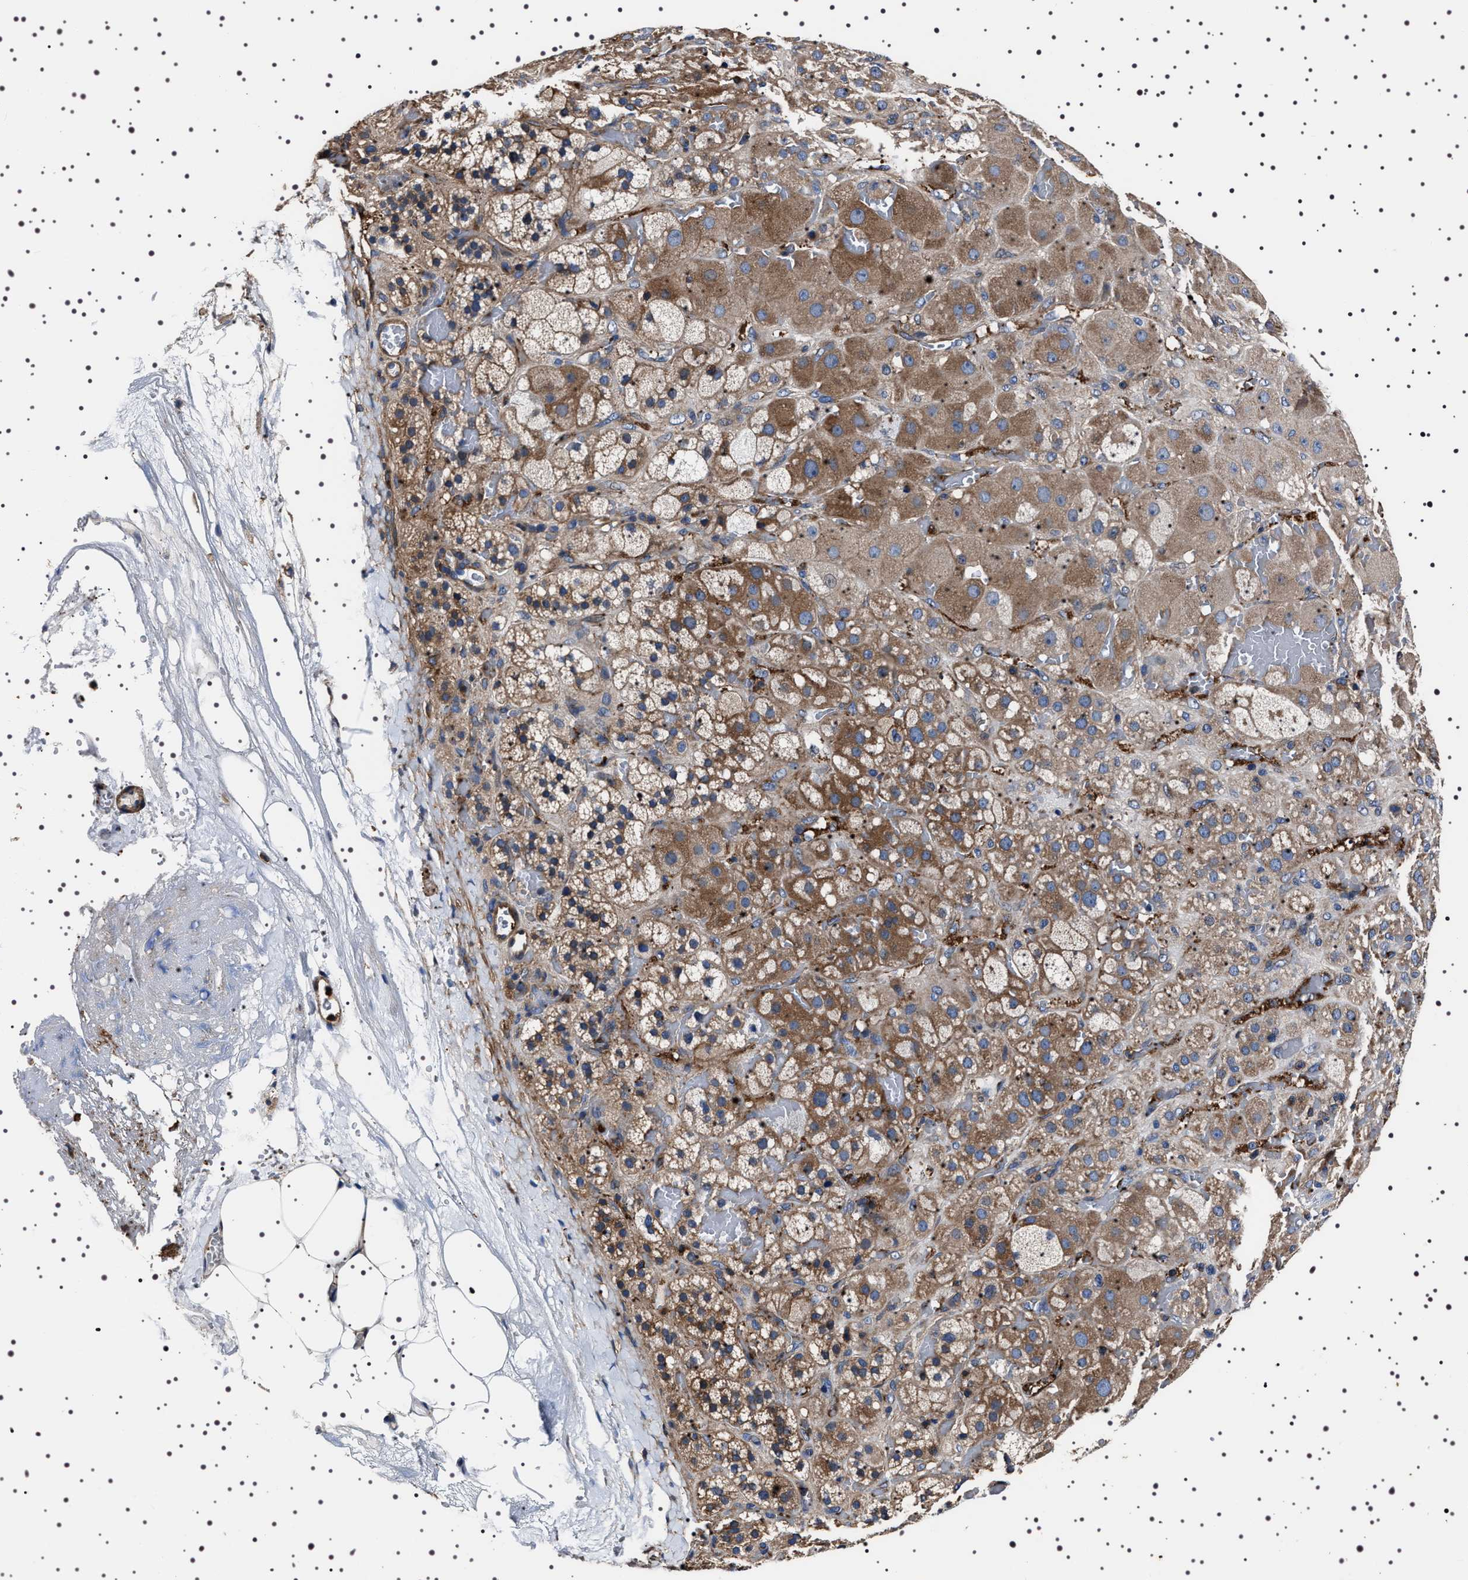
{"staining": {"intensity": "moderate", "quantity": ">75%", "location": "cytoplasmic/membranous"}, "tissue": "adrenal gland", "cell_type": "Glandular cells", "image_type": "normal", "snomed": [{"axis": "morphology", "description": "Normal tissue, NOS"}, {"axis": "topography", "description": "Adrenal gland"}], "caption": "High-magnification brightfield microscopy of benign adrenal gland stained with DAB (brown) and counterstained with hematoxylin (blue). glandular cells exhibit moderate cytoplasmic/membranous positivity is identified in approximately>75% of cells.", "gene": "WDR1", "patient": {"sex": "female", "age": 47}}